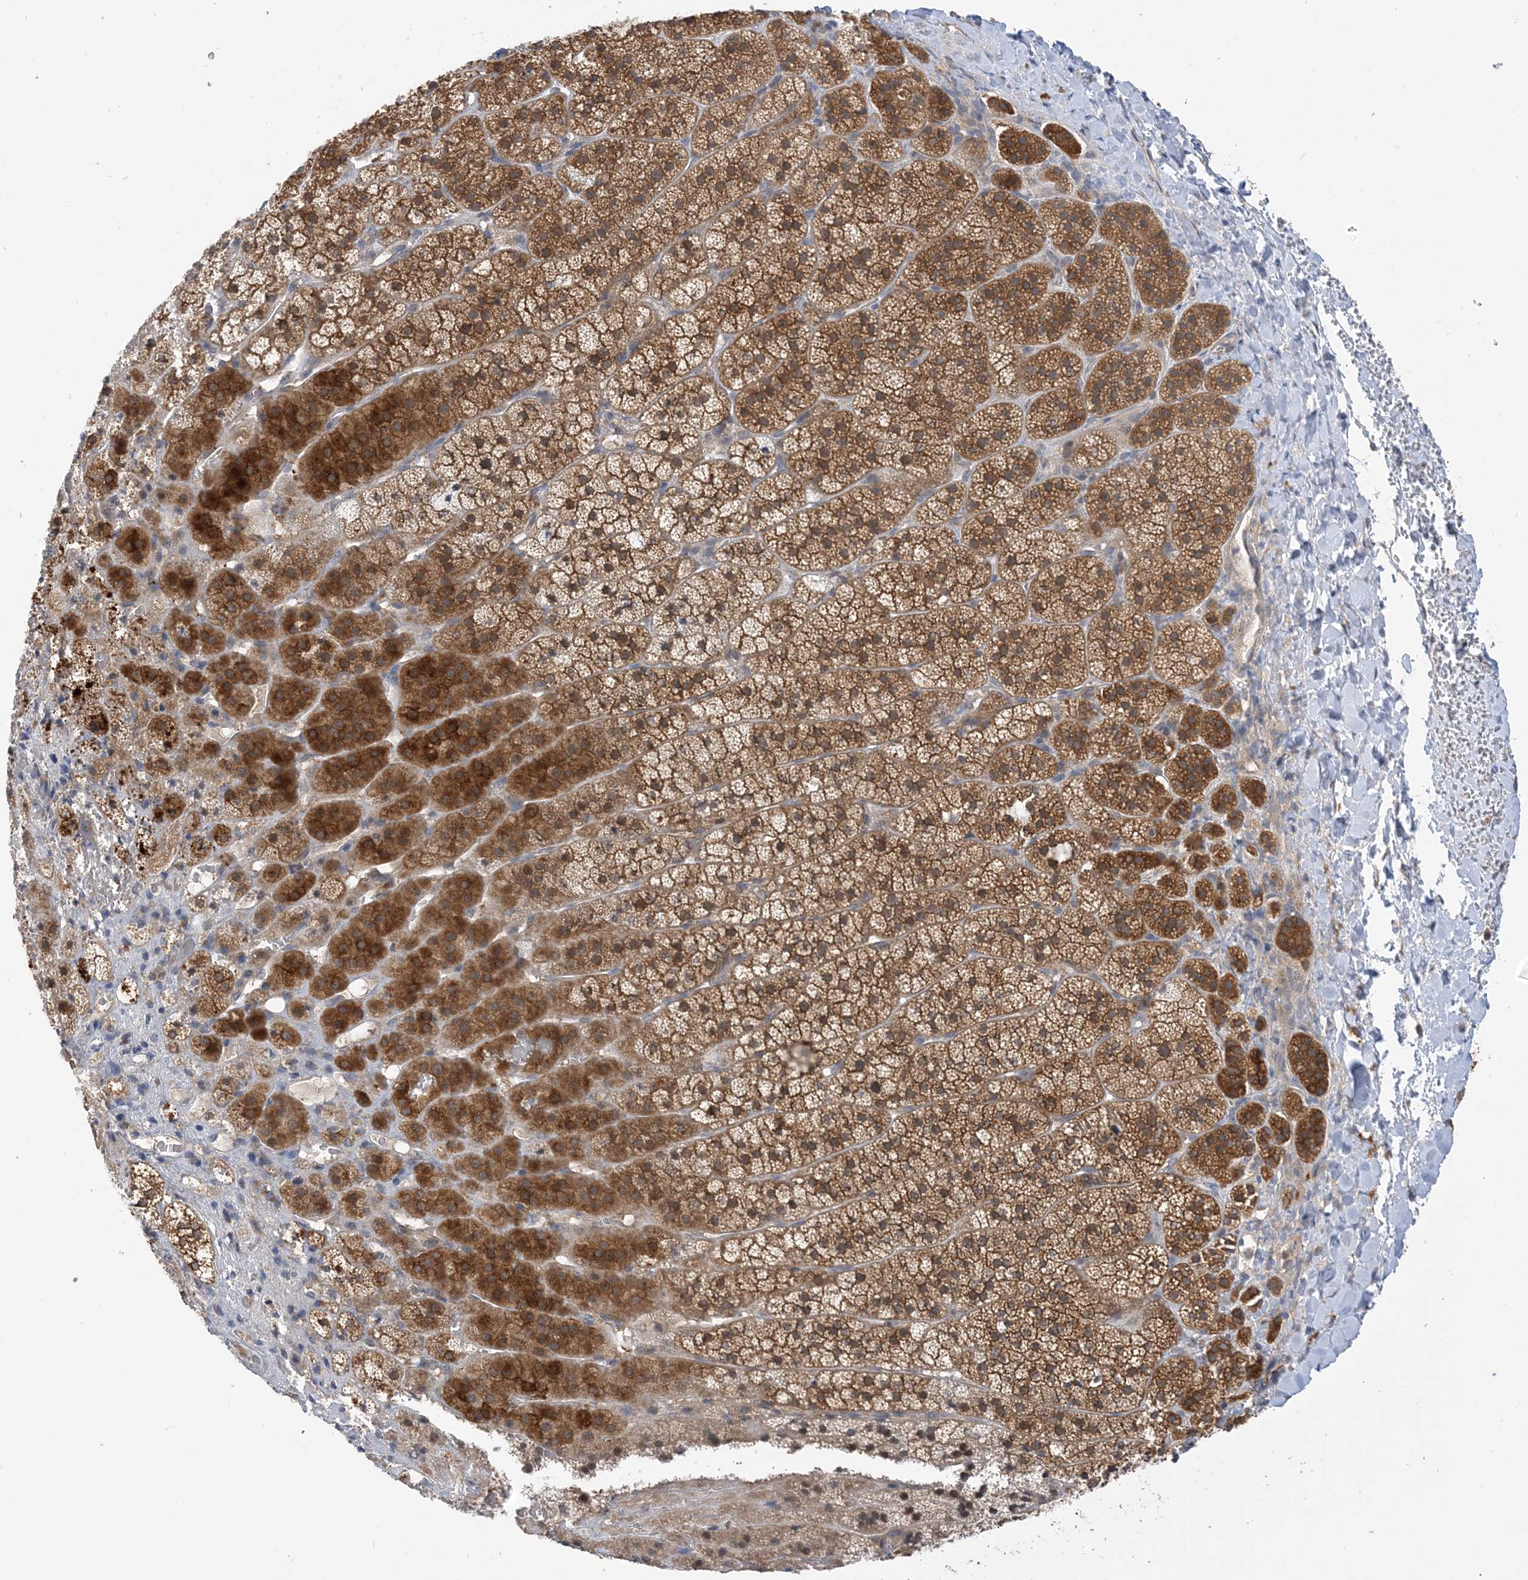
{"staining": {"intensity": "strong", "quantity": ">75%", "location": "cytoplasmic/membranous"}, "tissue": "adrenal gland", "cell_type": "Glandular cells", "image_type": "normal", "snomed": [{"axis": "morphology", "description": "Normal tissue, NOS"}, {"axis": "topography", "description": "Adrenal gland"}], "caption": "Adrenal gland stained with DAB (3,3'-diaminobenzidine) IHC reveals high levels of strong cytoplasmic/membranous expression in about >75% of glandular cells. (DAB = brown stain, brightfield microscopy at high magnification).", "gene": "WDR26", "patient": {"sex": "female", "age": 44}}